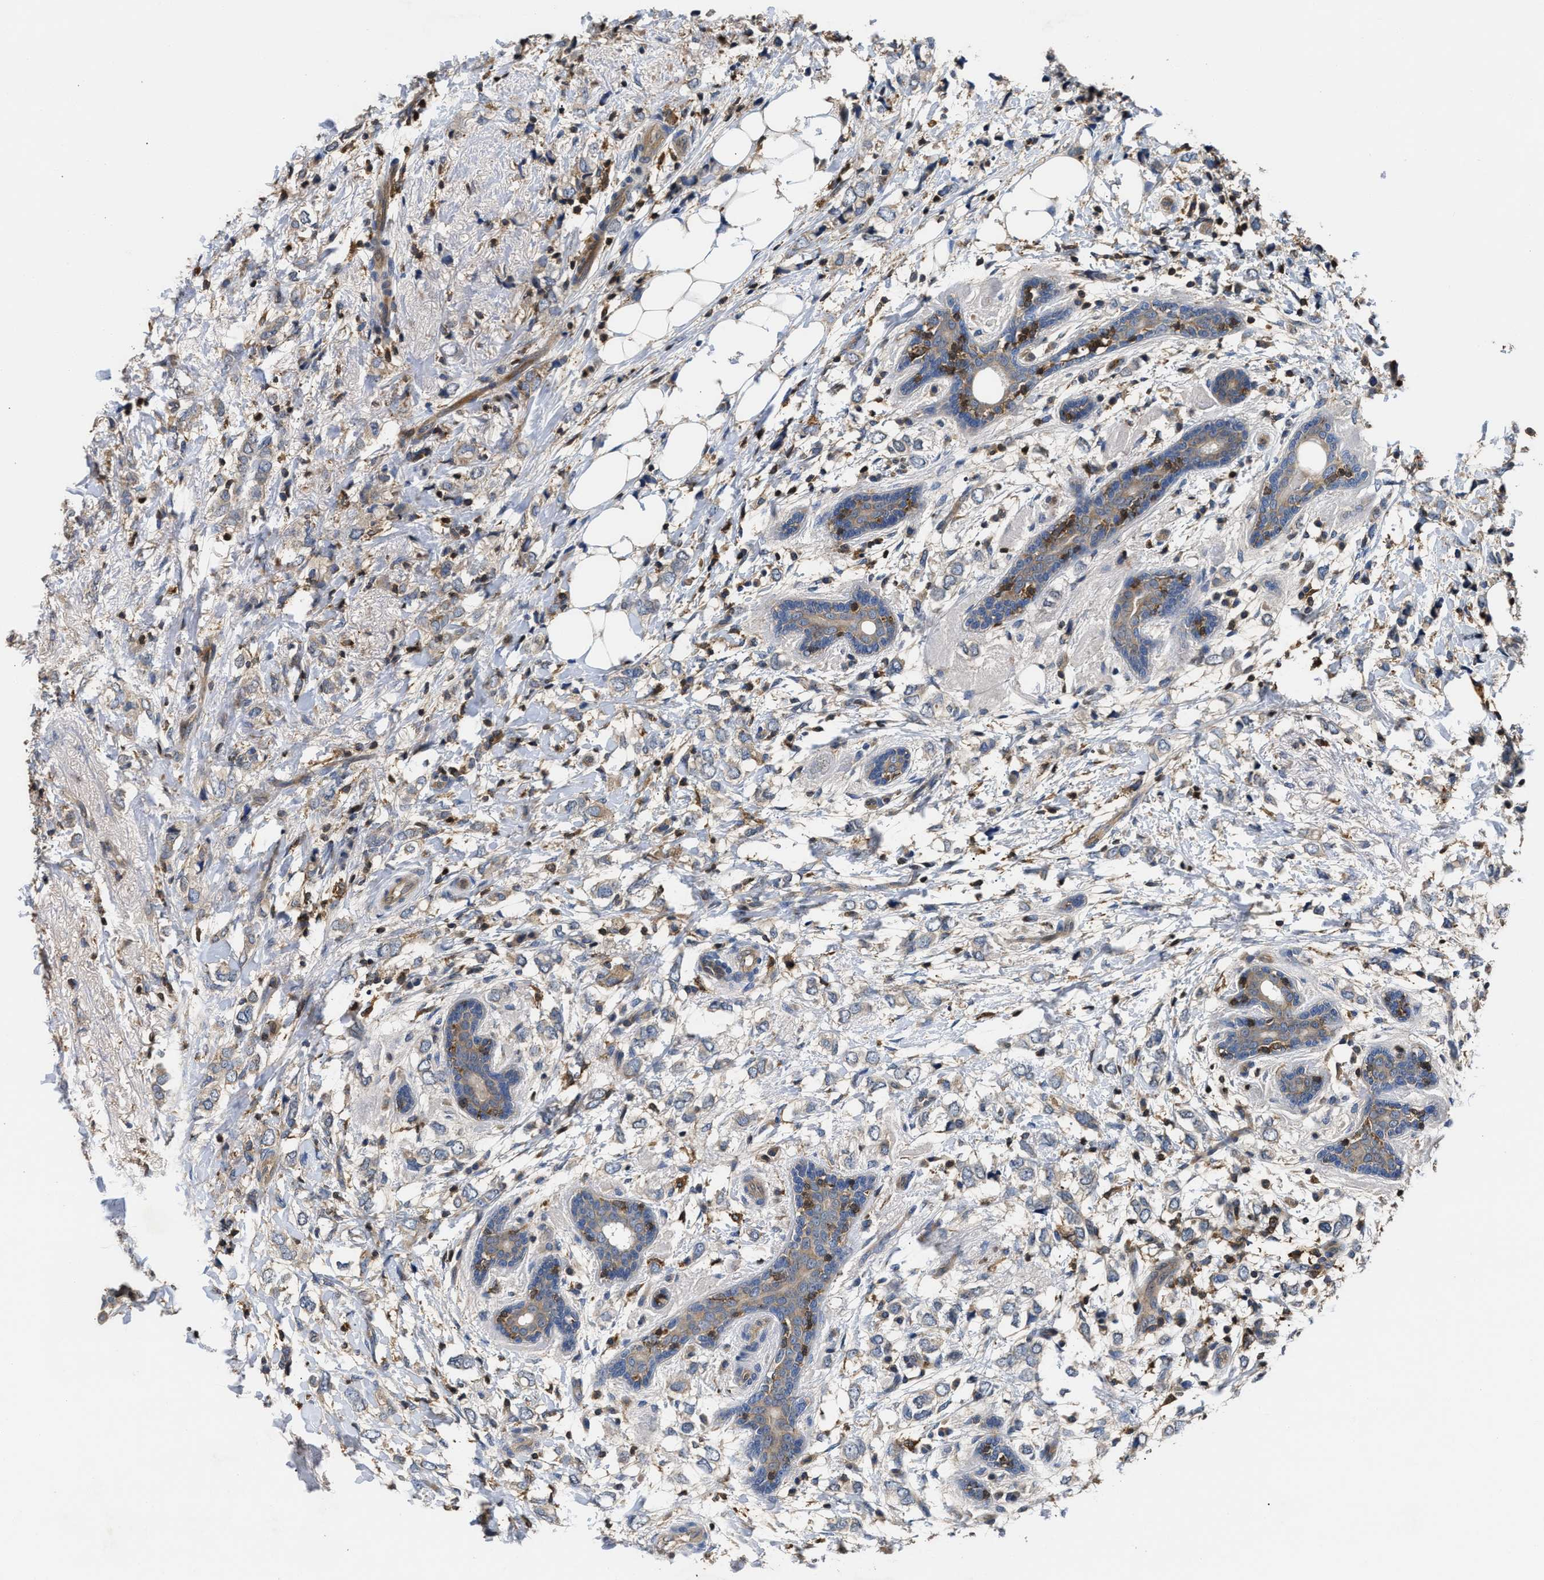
{"staining": {"intensity": "weak", "quantity": "<25%", "location": "cytoplasmic/membranous"}, "tissue": "breast cancer", "cell_type": "Tumor cells", "image_type": "cancer", "snomed": [{"axis": "morphology", "description": "Normal tissue, NOS"}, {"axis": "morphology", "description": "Lobular carcinoma"}, {"axis": "topography", "description": "Breast"}], "caption": "High magnification brightfield microscopy of breast cancer (lobular carcinoma) stained with DAB (brown) and counterstained with hematoxylin (blue): tumor cells show no significant positivity.", "gene": "OSTF1", "patient": {"sex": "female", "age": 47}}